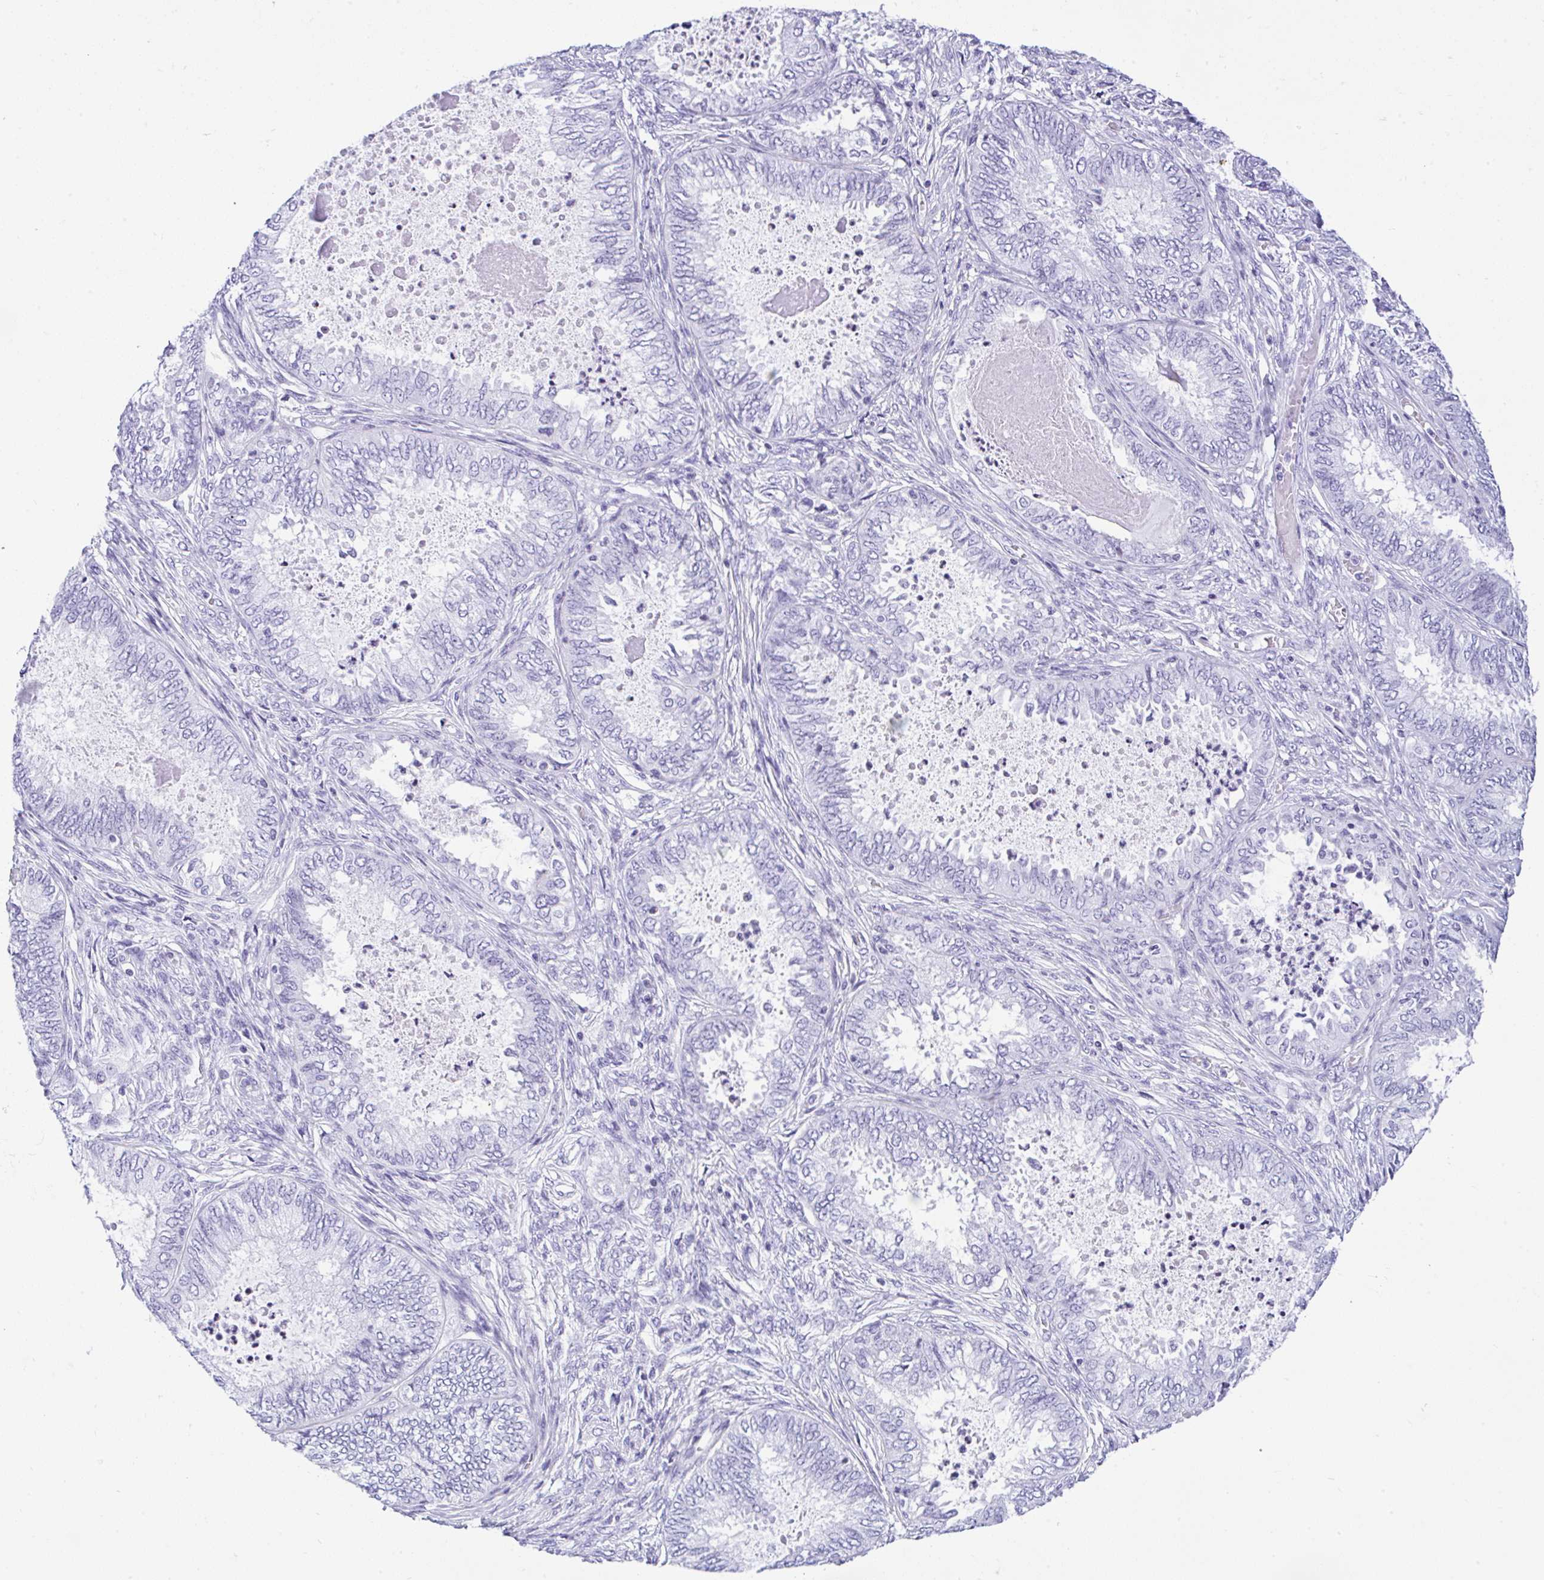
{"staining": {"intensity": "negative", "quantity": "none", "location": "none"}, "tissue": "ovarian cancer", "cell_type": "Tumor cells", "image_type": "cancer", "snomed": [{"axis": "morphology", "description": "Carcinoma, endometroid"}, {"axis": "topography", "description": "Ovary"}], "caption": "Immunohistochemistry (IHC) micrograph of endometroid carcinoma (ovarian) stained for a protein (brown), which reveals no positivity in tumor cells. The staining was performed using DAB to visualize the protein expression in brown, while the nuclei were stained in blue with hematoxylin (Magnification: 20x).", "gene": "KRT27", "patient": {"sex": "female", "age": 70}}